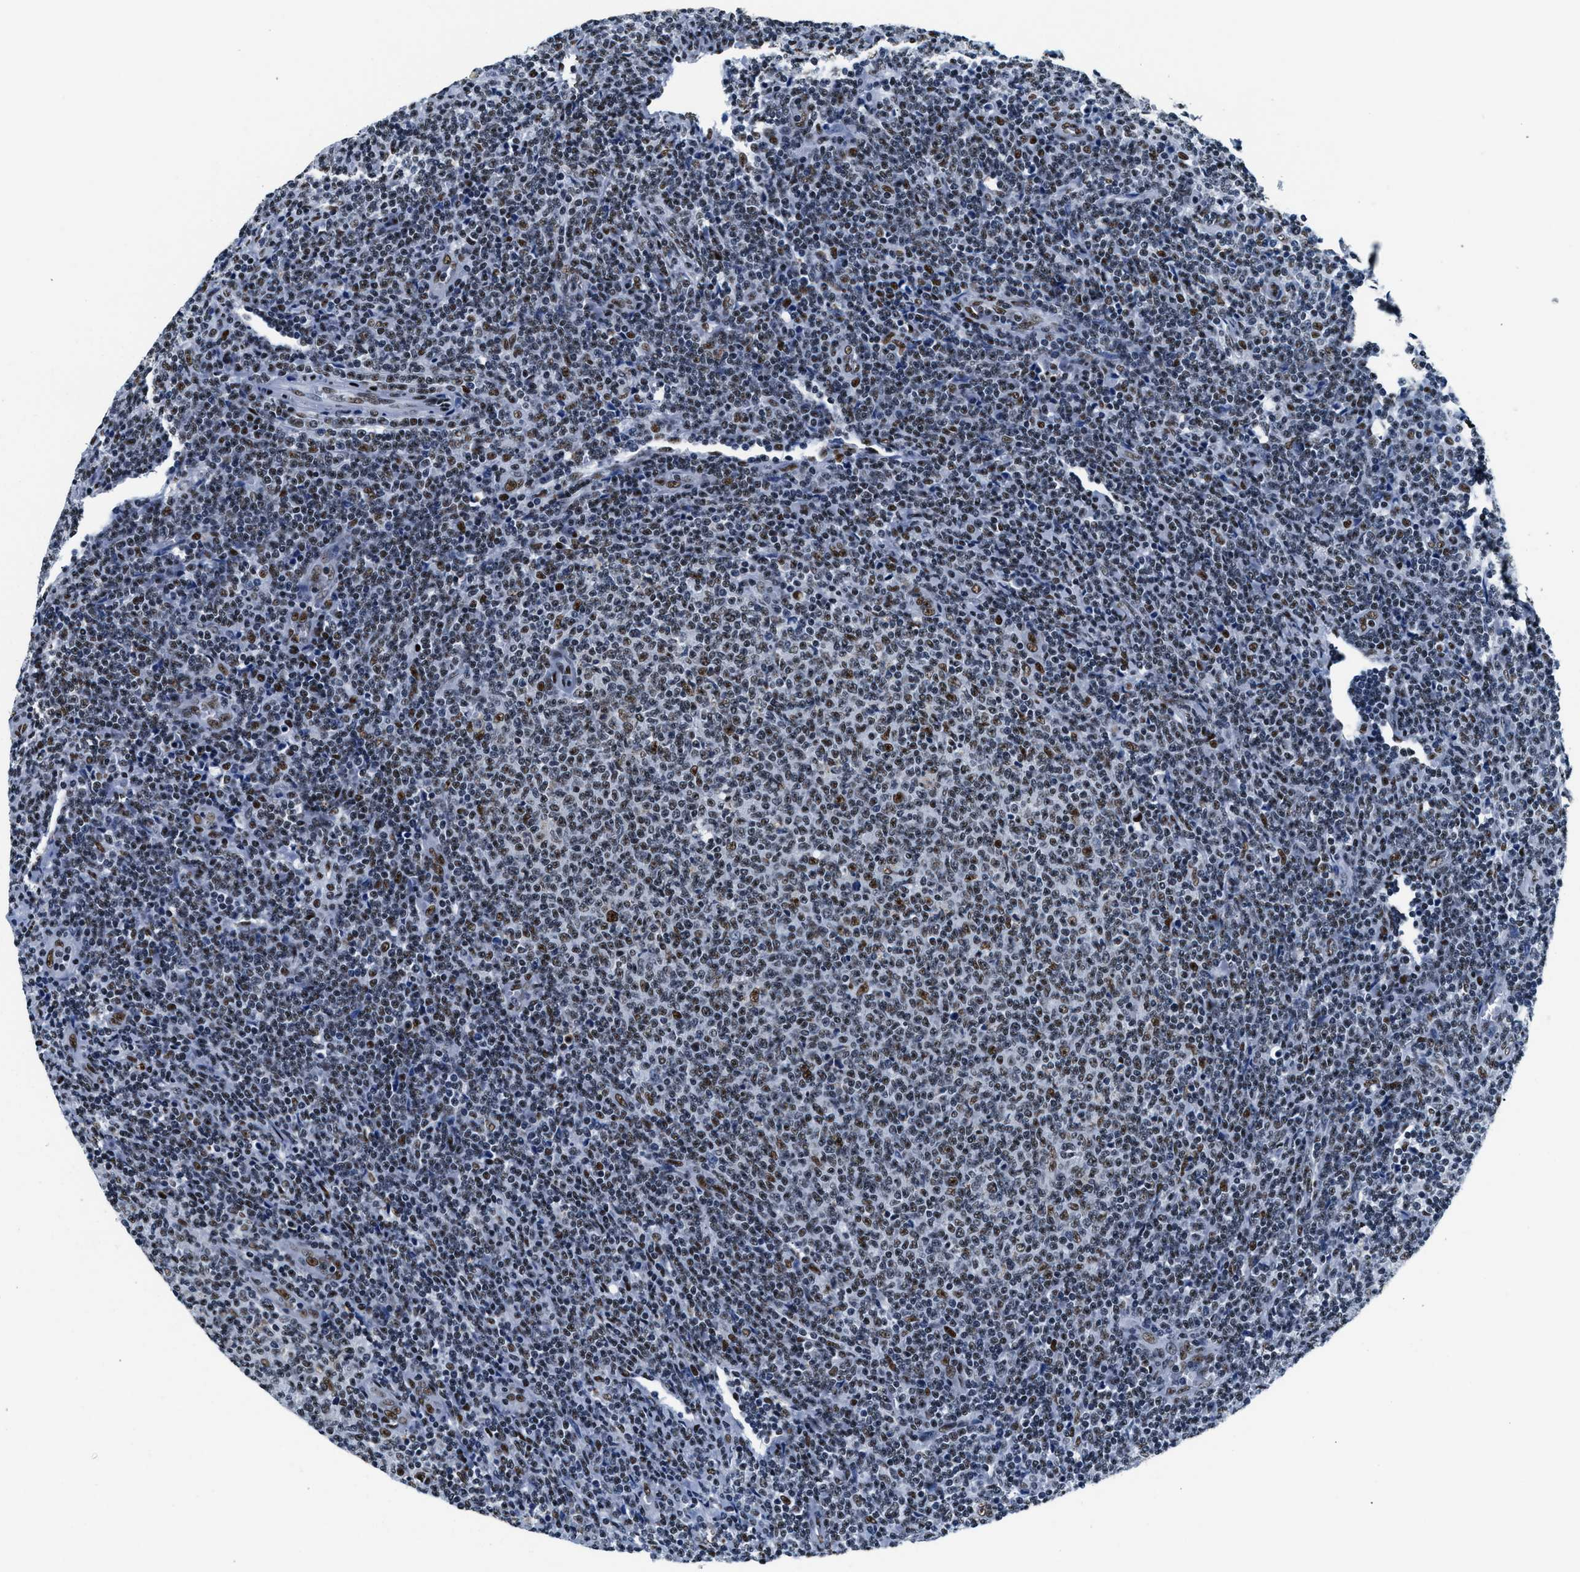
{"staining": {"intensity": "moderate", "quantity": "25%-75%", "location": "nuclear"}, "tissue": "lymphoma", "cell_type": "Tumor cells", "image_type": "cancer", "snomed": [{"axis": "morphology", "description": "Malignant lymphoma, non-Hodgkin's type, Low grade"}, {"axis": "topography", "description": "Lymph node"}], "caption": "A brown stain labels moderate nuclear expression of a protein in human lymphoma tumor cells. Nuclei are stained in blue.", "gene": "RAD50", "patient": {"sex": "male", "age": 66}}